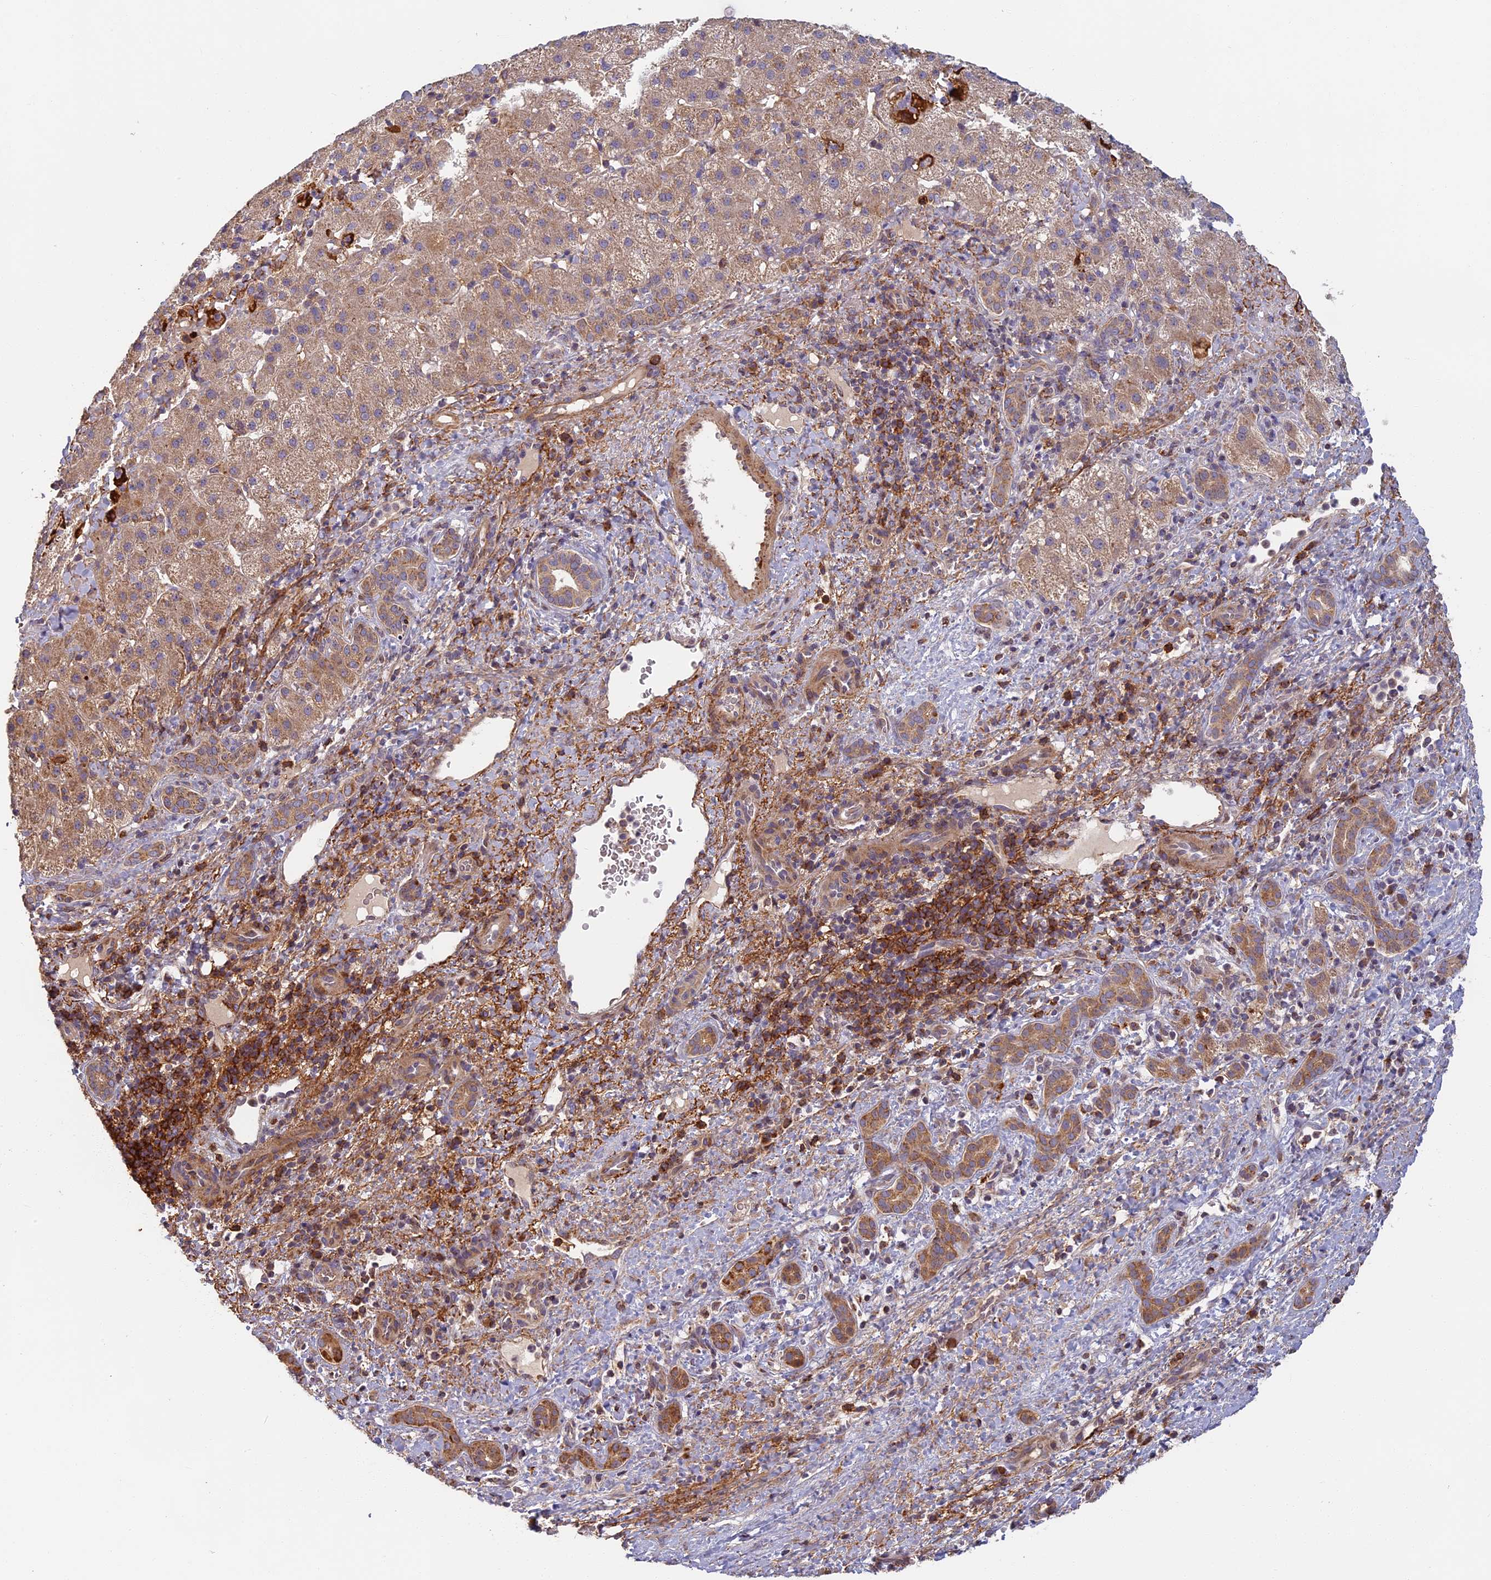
{"staining": {"intensity": "moderate", "quantity": "25%-75%", "location": "cytoplasmic/membranous"}, "tissue": "liver cancer", "cell_type": "Tumor cells", "image_type": "cancer", "snomed": [{"axis": "morphology", "description": "Normal tissue, NOS"}, {"axis": "morphology", "description": "Carcinoma, Hepatocellular, NOS"}, {"axis": "topography", "description": "Liver"}], "caption": "Protein expression analysis of human liver cancer reveals moderate cytoplasmic/membranous expression in about 25%-75% of tumor cells.", "gene": "EDAR", "patient": {"sex": "male", "age": 57}}